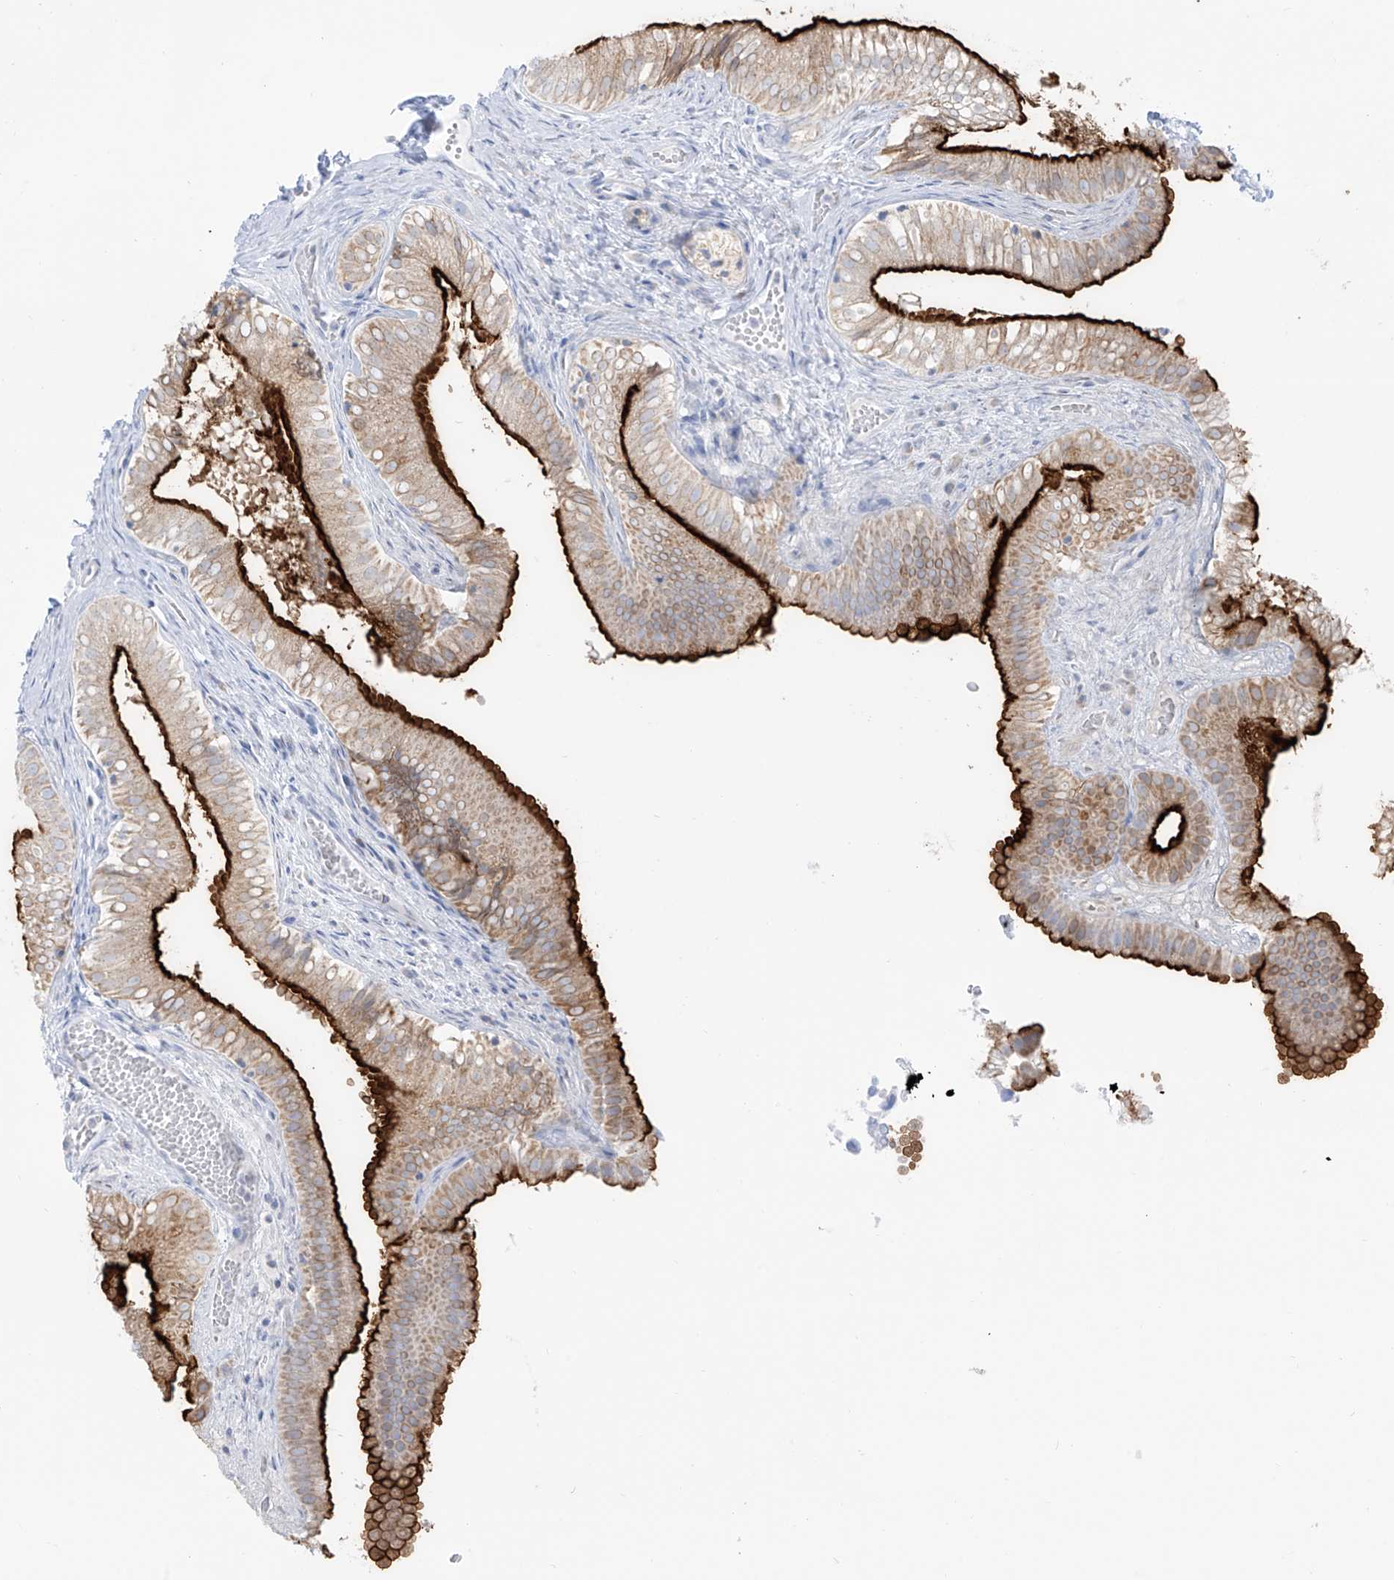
{"staining": {"intensity": "strong", "quantity": ">75%", "location": "cytoplasmic/membranous"}, "tissue": "gallbladder", "cell_type": "Glandular cells", "image_type": "normal", "snomed": [{"axis": "morphology", "description": "Normal tissue, NOS"}, {"axis": "topography", "description": "Gallbladder"}], "caption": "Glandular cells display high levels of strong cytoplasmic/membranous positivity in about >75% of cells in normal human gallbladder.", "gene": "SLC26A3", "patient": {"sex": "female", "age": 30}}